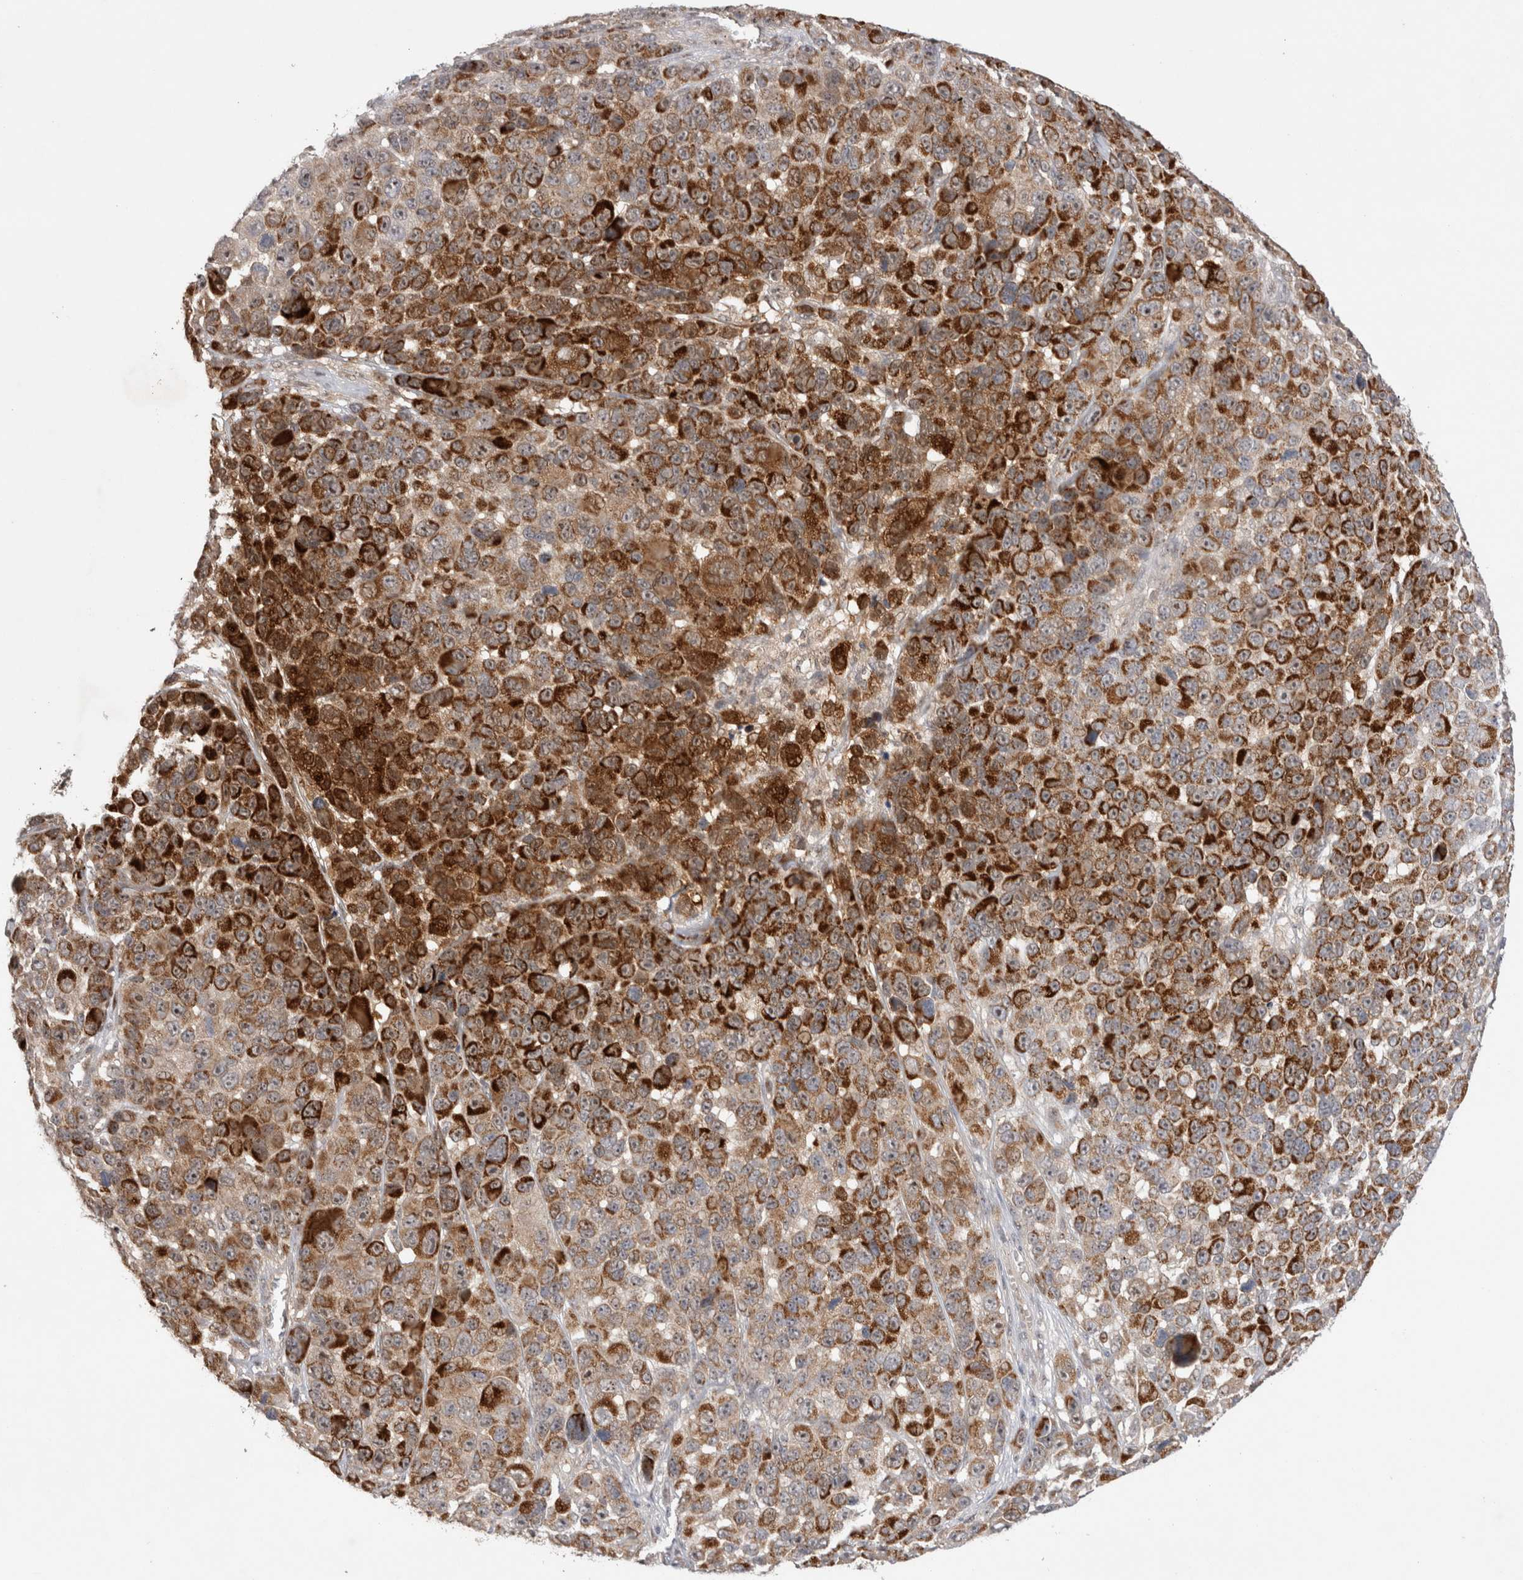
{"staining": {"intensity": "moderate", "quantity": ">75%", "location": "cytoplasmic/membranous"}, "tissue": "melanoma", "cell_type": "Tumor cells", "image_type": "cancer", "snomed": [{"axis": "morphology", "description": "Malignant melanoma, NOS"}, {"axis": "topography", "description": "Skin"}], "caption": "A brown stain labels moderate cytoplasmic/membranous expression of a protein in melanoma tumor cells. The staining is performed using DAB (3,3'-diaminobenzidine) brown chromogen to label protein expression. The nuclei are counter-stained blue using hematoxylin.", "gene": "SLC29A1", "patient": {"sex": "male", "age": 53}}